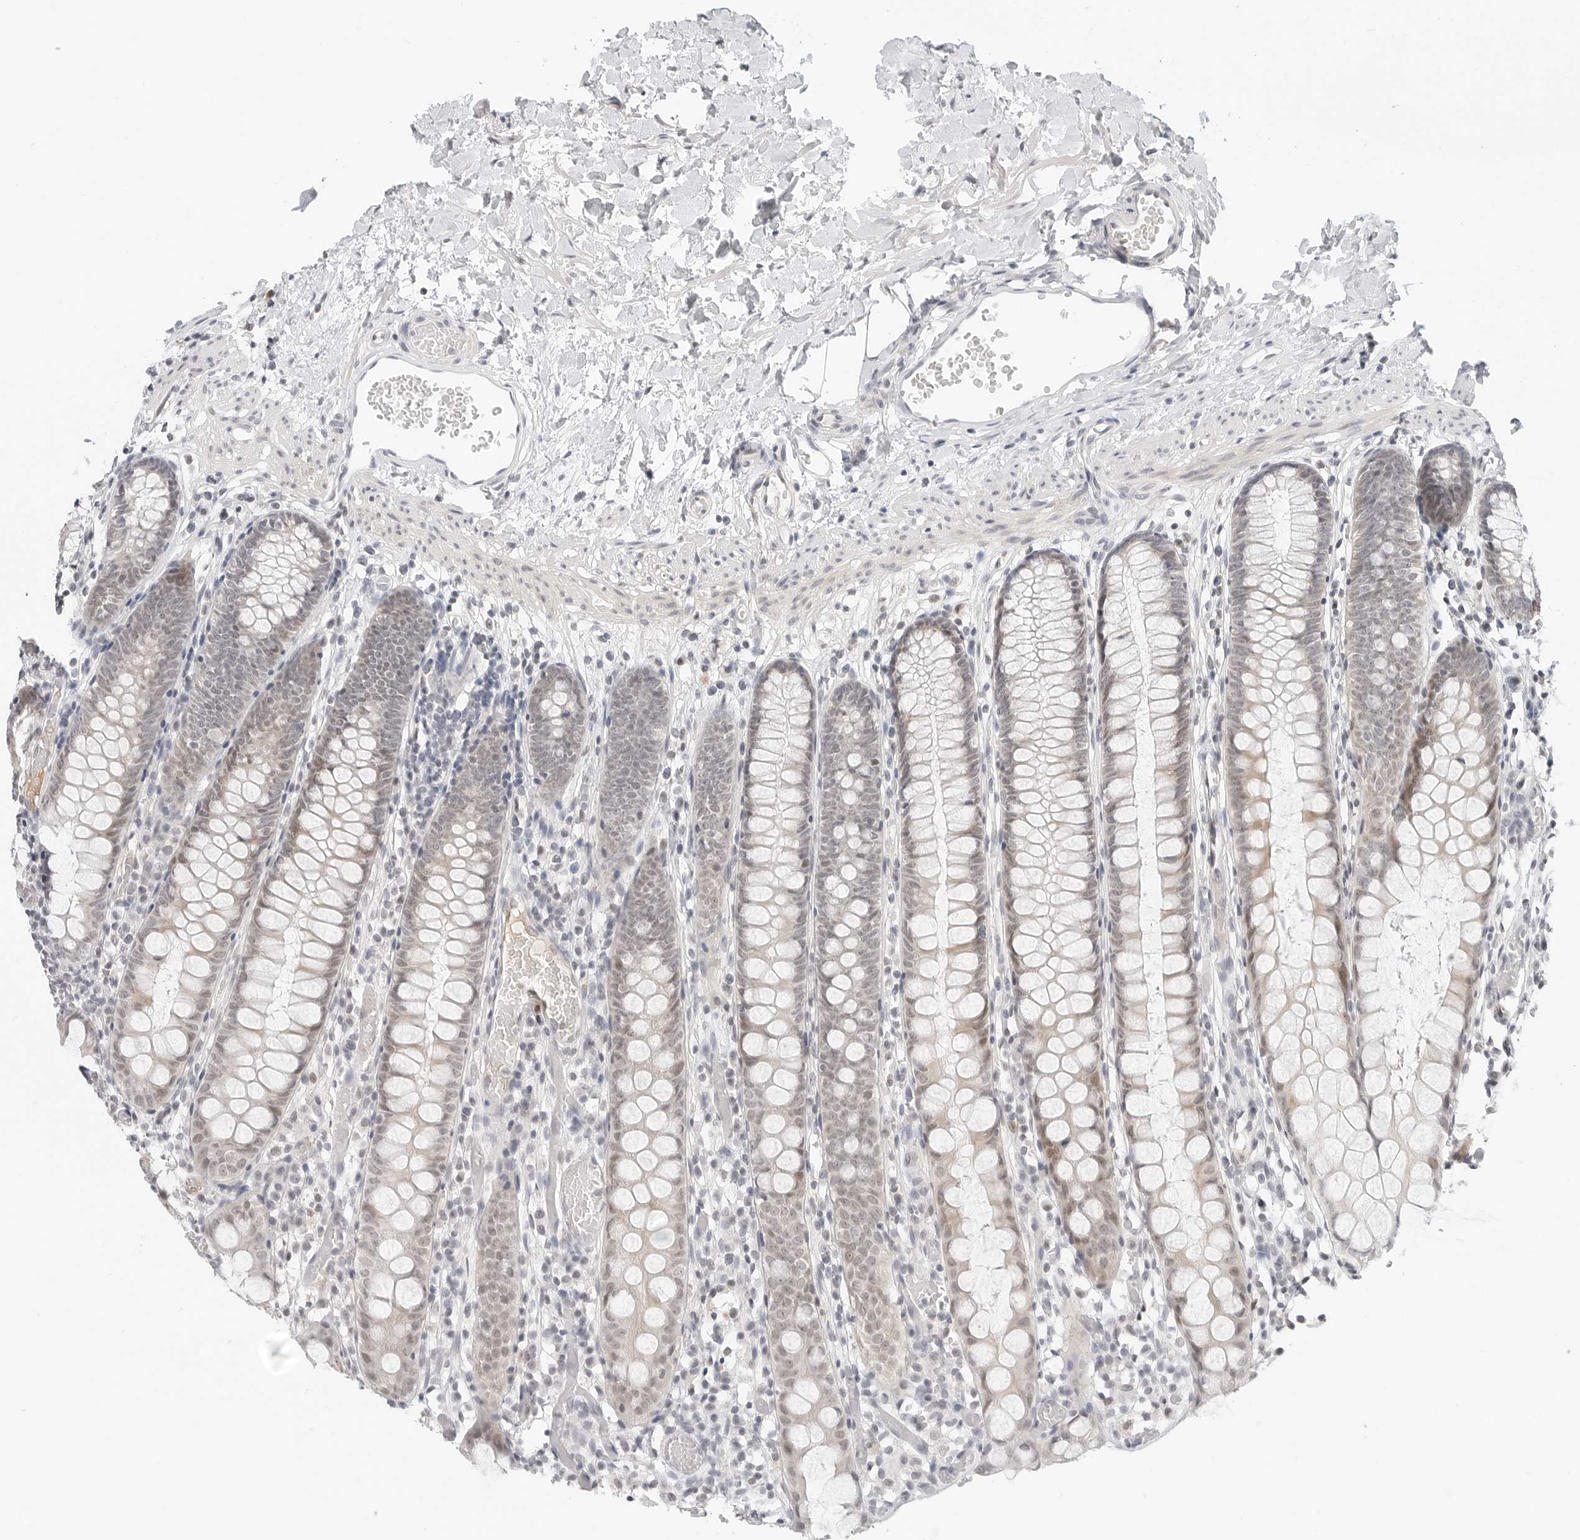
{"staining": {"intensity": "negative", "quantity": "none", "location": "none"}, "tissue": "colon", "cell_type": "Endothelial cells", "image_type": "normal", "snomed": [{"axis": "morphology", "description": "Normal tissue, NOS"}, {"axis": "topography", "description": "Colon"}], "caption": "Endothelial cells are negative for brown protein staining in normal colon. (Immunohistochemistry, brightfield microscopy, high magnification).", "gene": "TSEN2", "patient": {"sex": "male", "age": 14}}